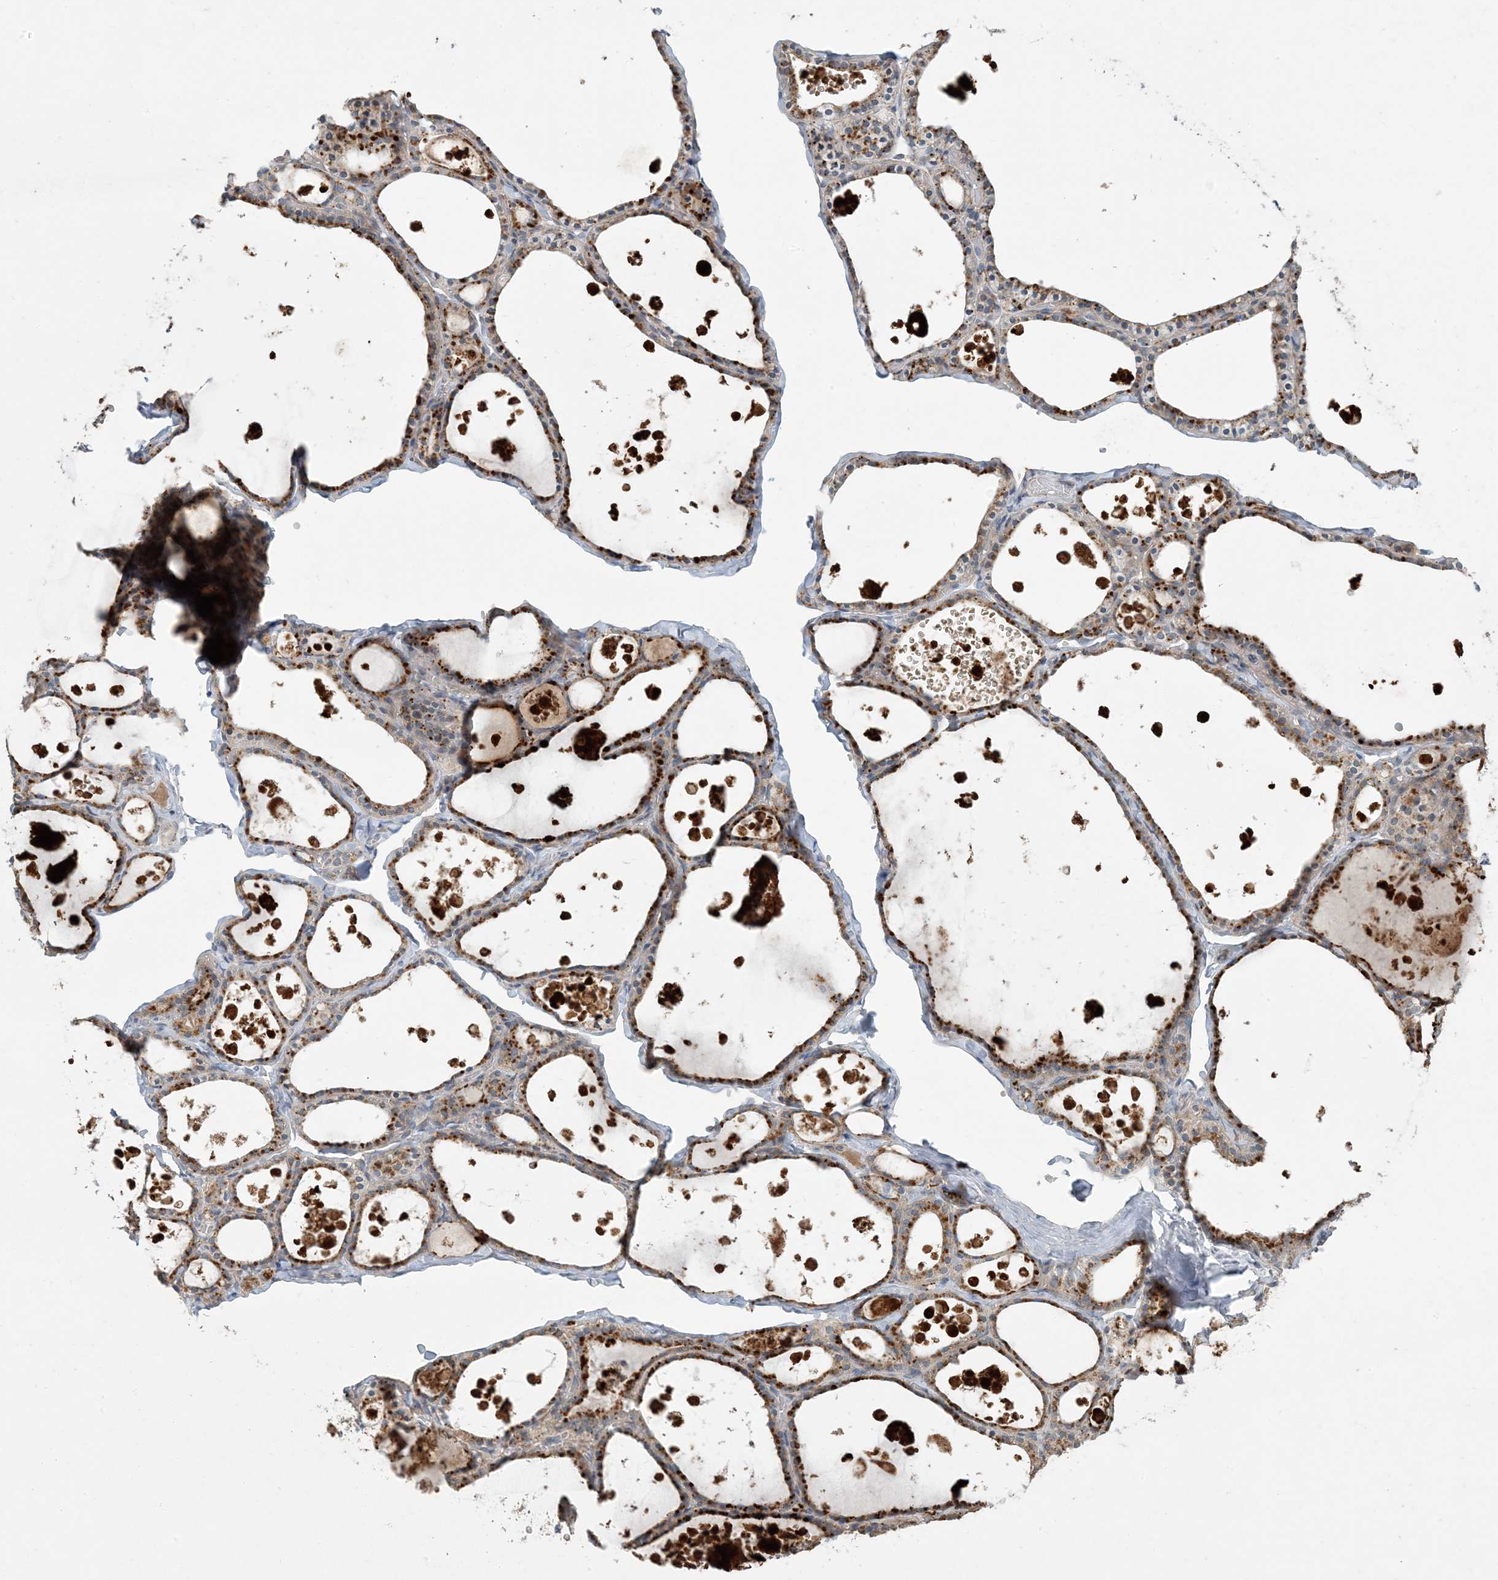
{"staining": {"intensity": "strong", "quantity": "25%-75%", "location": "cytoplasmic/membranous"}, "tissue": "thyroid gland", "cell_type": "Glandular cells", "image_type": "normal", "snomed": [{"axis": "morphology", "description": "Normal tissue, NOS"}, {"axis": "topography", "description": "Thyroid gland"}], "caption": "Immunohistochemistry staining of normal thyroid gland, which reveals high levels of strong cytoplasmic/membranous staining in approximately 25%-75% of glandular cells indicating strong cytoplasmic/membranous protein staining. The staining was performed using DAB (3,3'-diaminobenzidine) (brown) for protein detection and nuclei were counterstained in hematoxylin (blue).", "gene": "LTN1", "patient": {"sex": "male", "age": 56}}